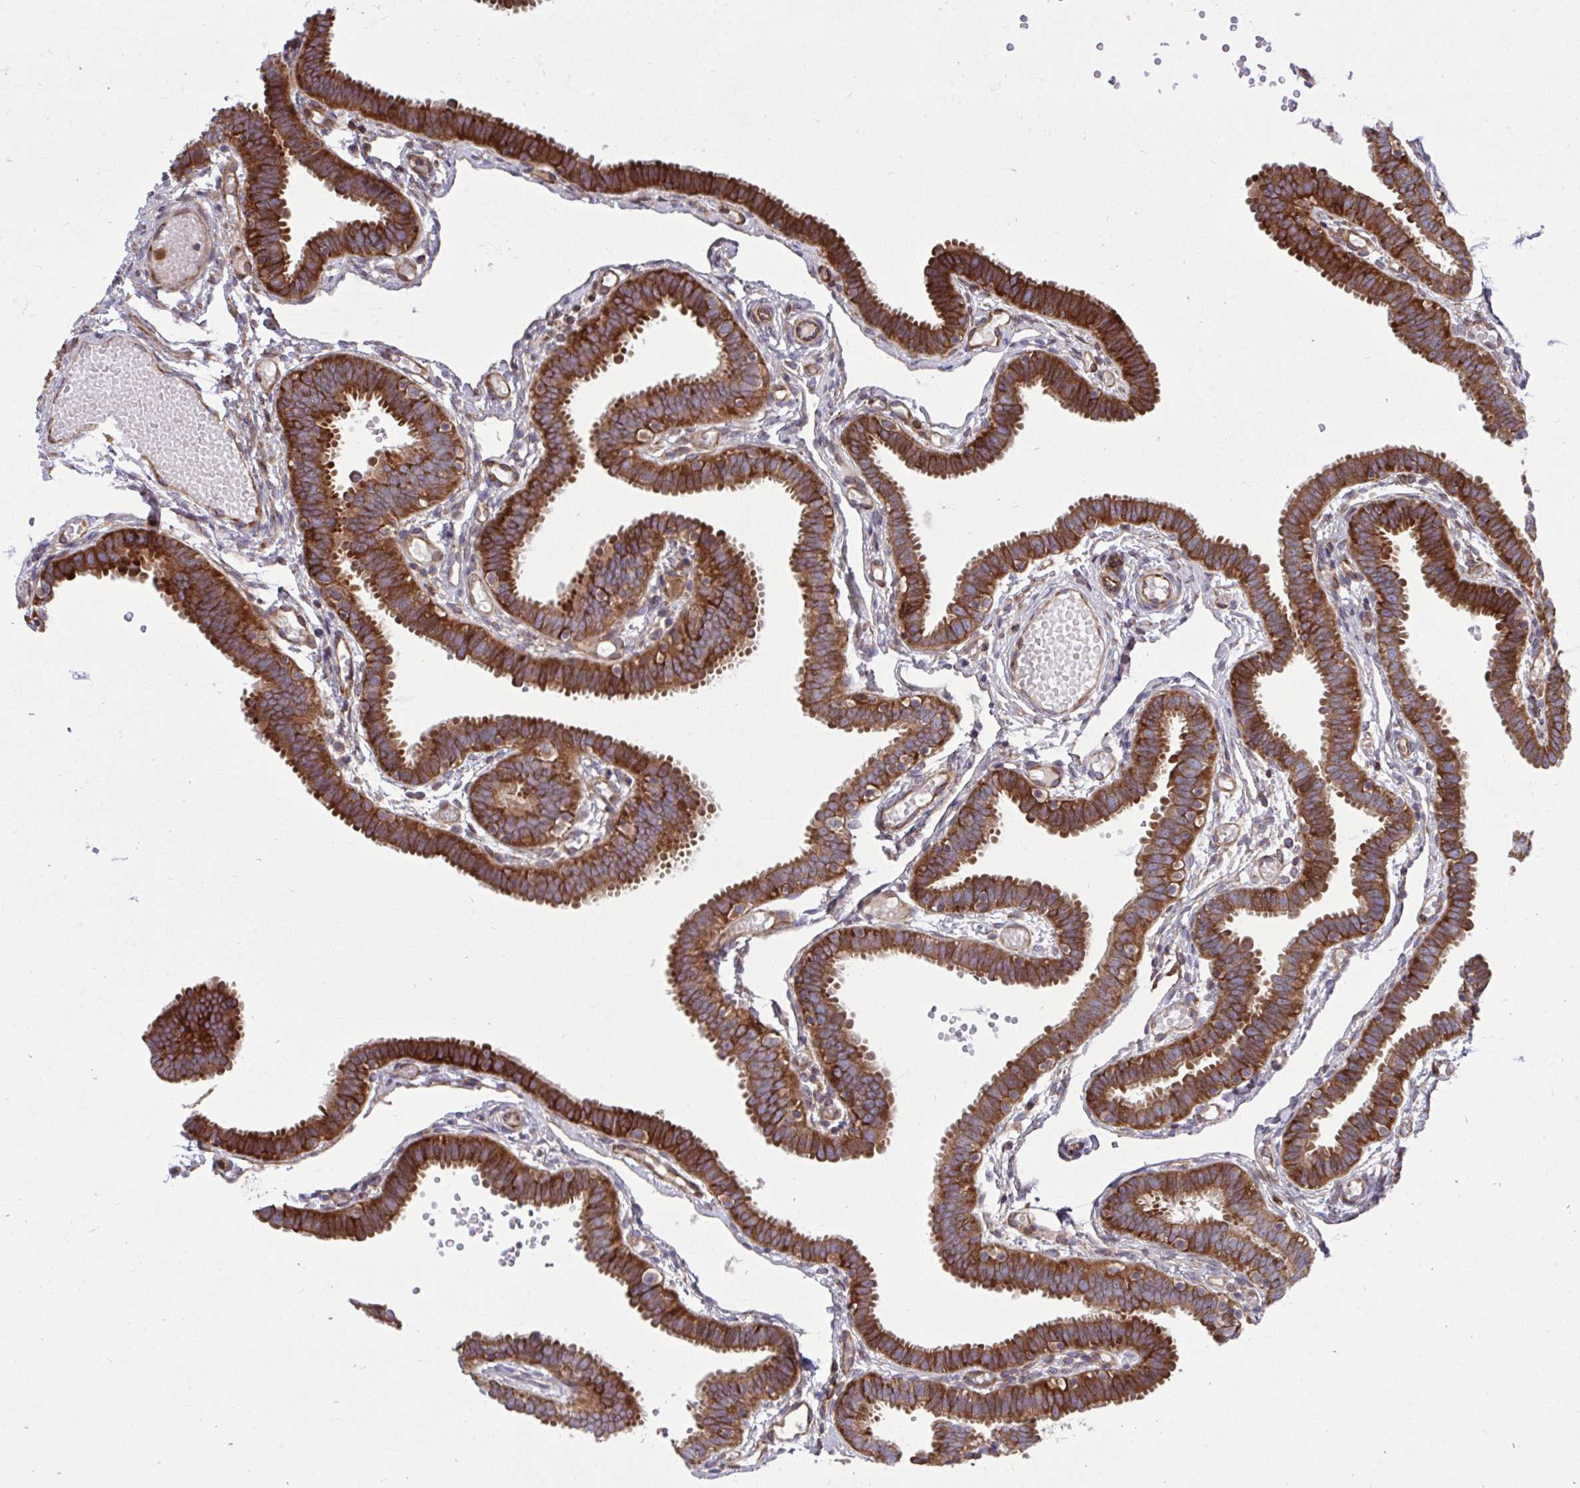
{"staining": {"intensity": "strong", "quantity": ">75%", "location": "cytoplasmic/membranous"}, "tissue": "fallopian tube", "cell_type": "Glandular cells", "image_type": "normal", "snomed": [{"axis": "morphology", "description": "Normal tissue, NOS"}, {"axis": "topography", "description": "Fallopian tube"}], "caption": "IHC of unremarkable human fallopian tube displays high levels of strong cytoplasmic/membranous expression in approximately >75% of glandular cells.", "gene": "NMNAT3", "patient": {"sex": "female", "age": 37}}